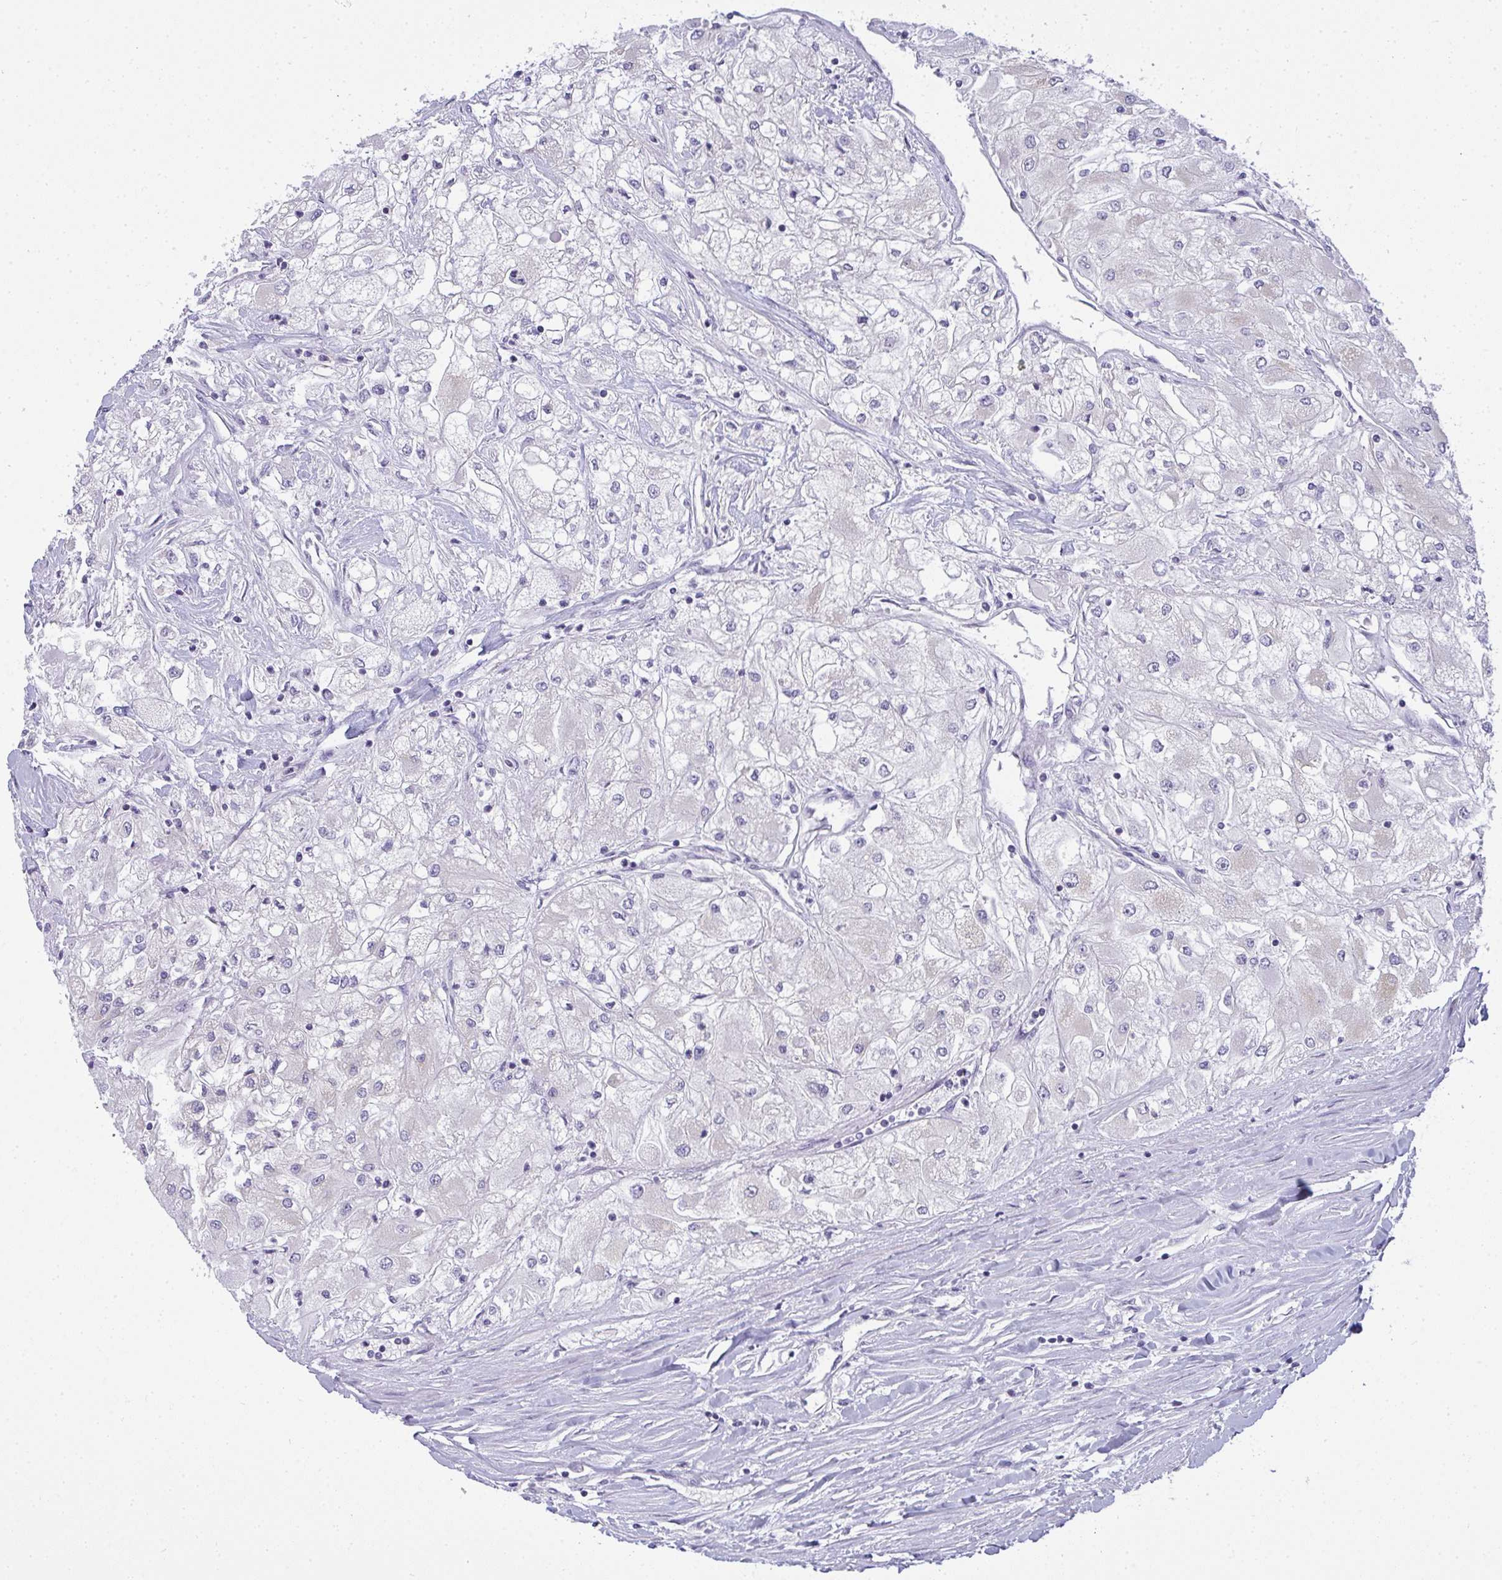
{"staining": {"intensity": "negative", "quantity": "none", "location": "none"}, "tissue": "renal cancer", "cell_type": "Tumor cells", "image_type": "cancer", "snomed": [{"axis": "morphology", "description": "Adenocarcinoma, NOS"}, {"axis": "topography", "description": "Kidney"}], "caption": "Immunohistochemistry (IHC) of human adenocarcinoma (renal) reveals no positivity in tumor cells. (Stains: DAB IHC with hematoxylin counter stain, Microscopy: brightfield microscopy at high magnification).", "gene": "GSDMB", "patient": {"sex": "male", "age": 80}}